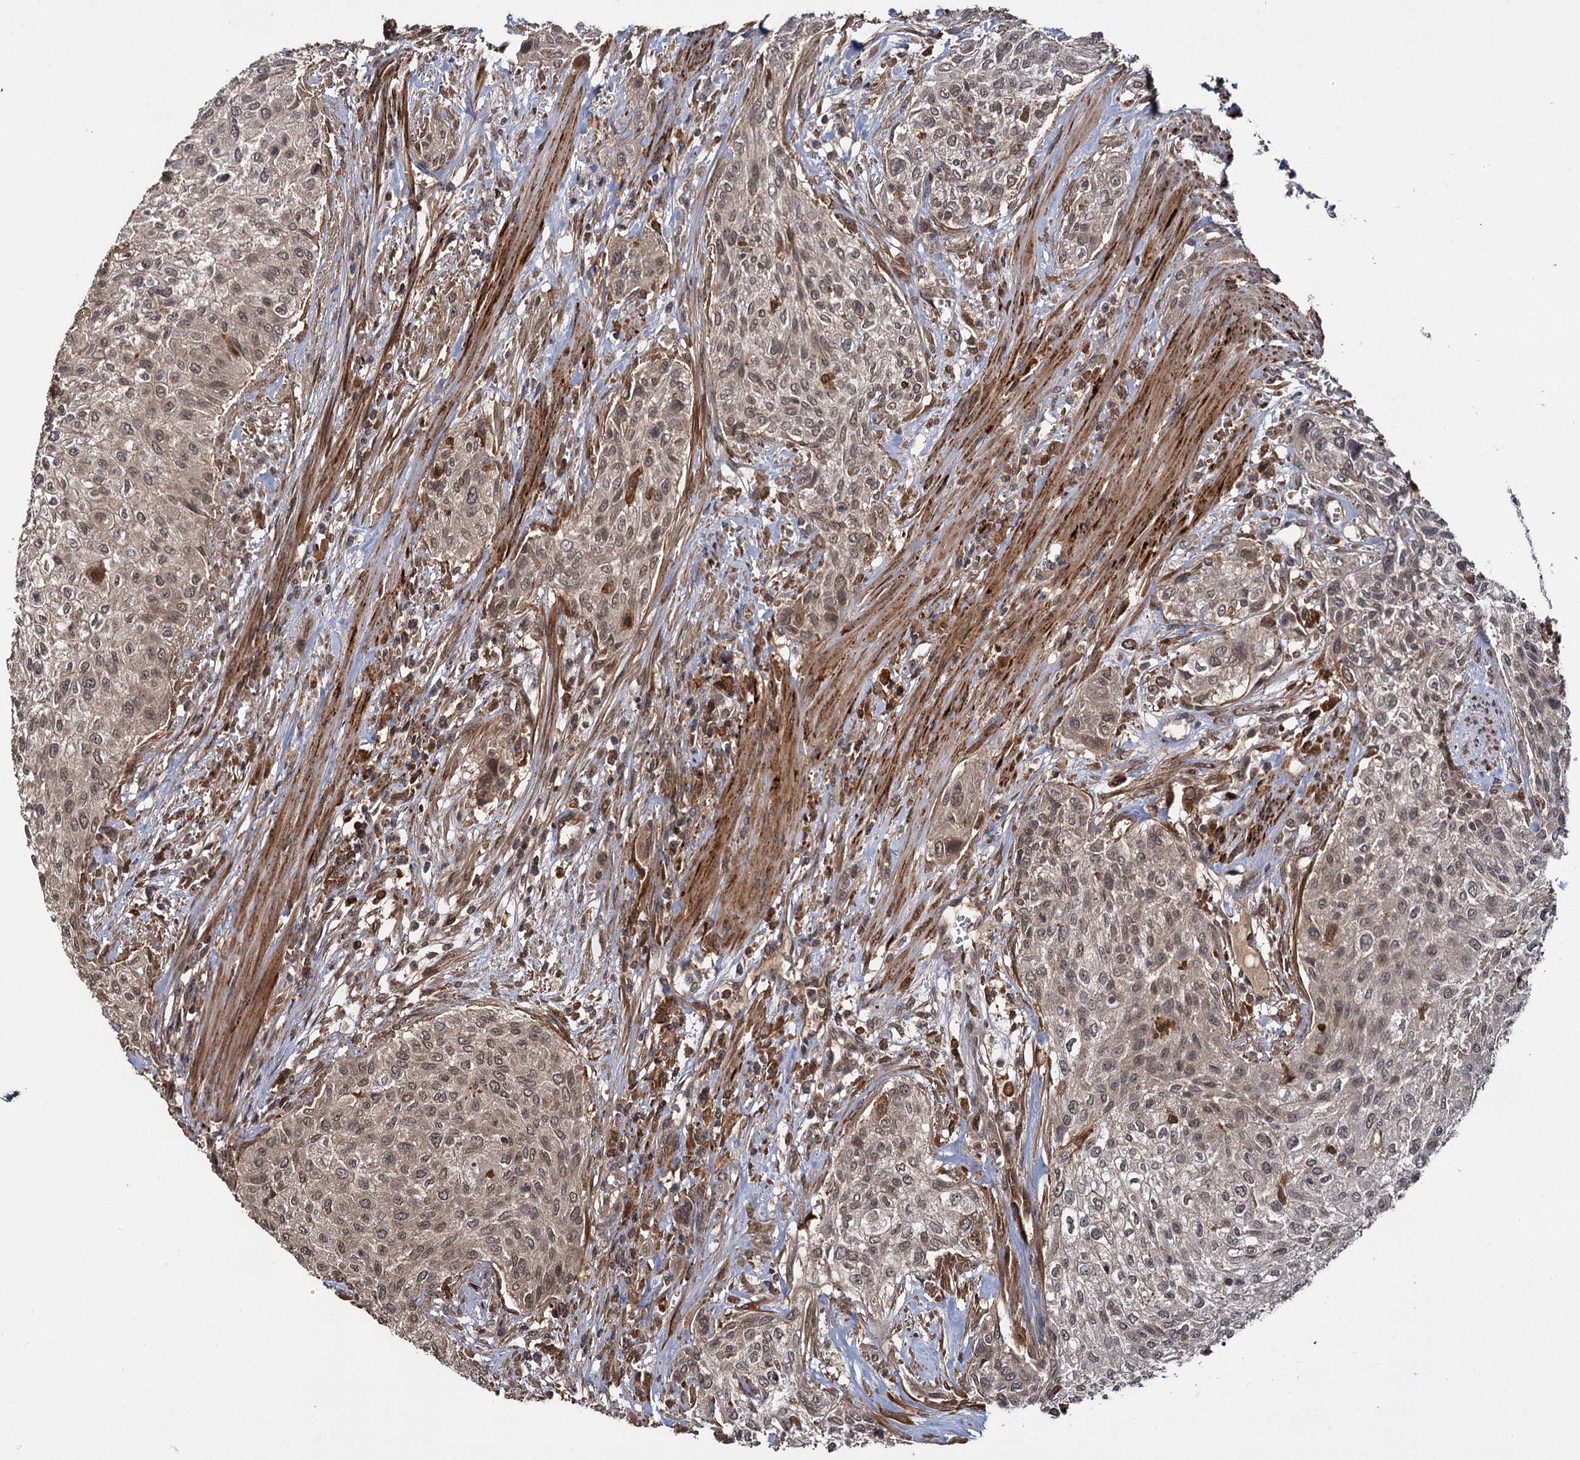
{"staining": {"intensity": "weak", "quantity": "<25%", "location": "cytoplasmic/membranous"}, "tissue": "urothelial cancer", "cell_type": "Tumor cells", "image_type": "cancer", "snomed": [{"axis": "morphology", "description": "Normal tissue, NOS"}, {"axis": "morphology", "description": "Urothelial carcinoma, NOS"}, {"axis": "topography", "description": "Urinary bladder"}, {"axis": "topography", "description": "Peripheral nerve tissue"}], "caption": "Tumor cells show no significant staining in transitional cell carcinoma.", "gene": "MBD6", "patient": {"sex": "male", "age": 35}}